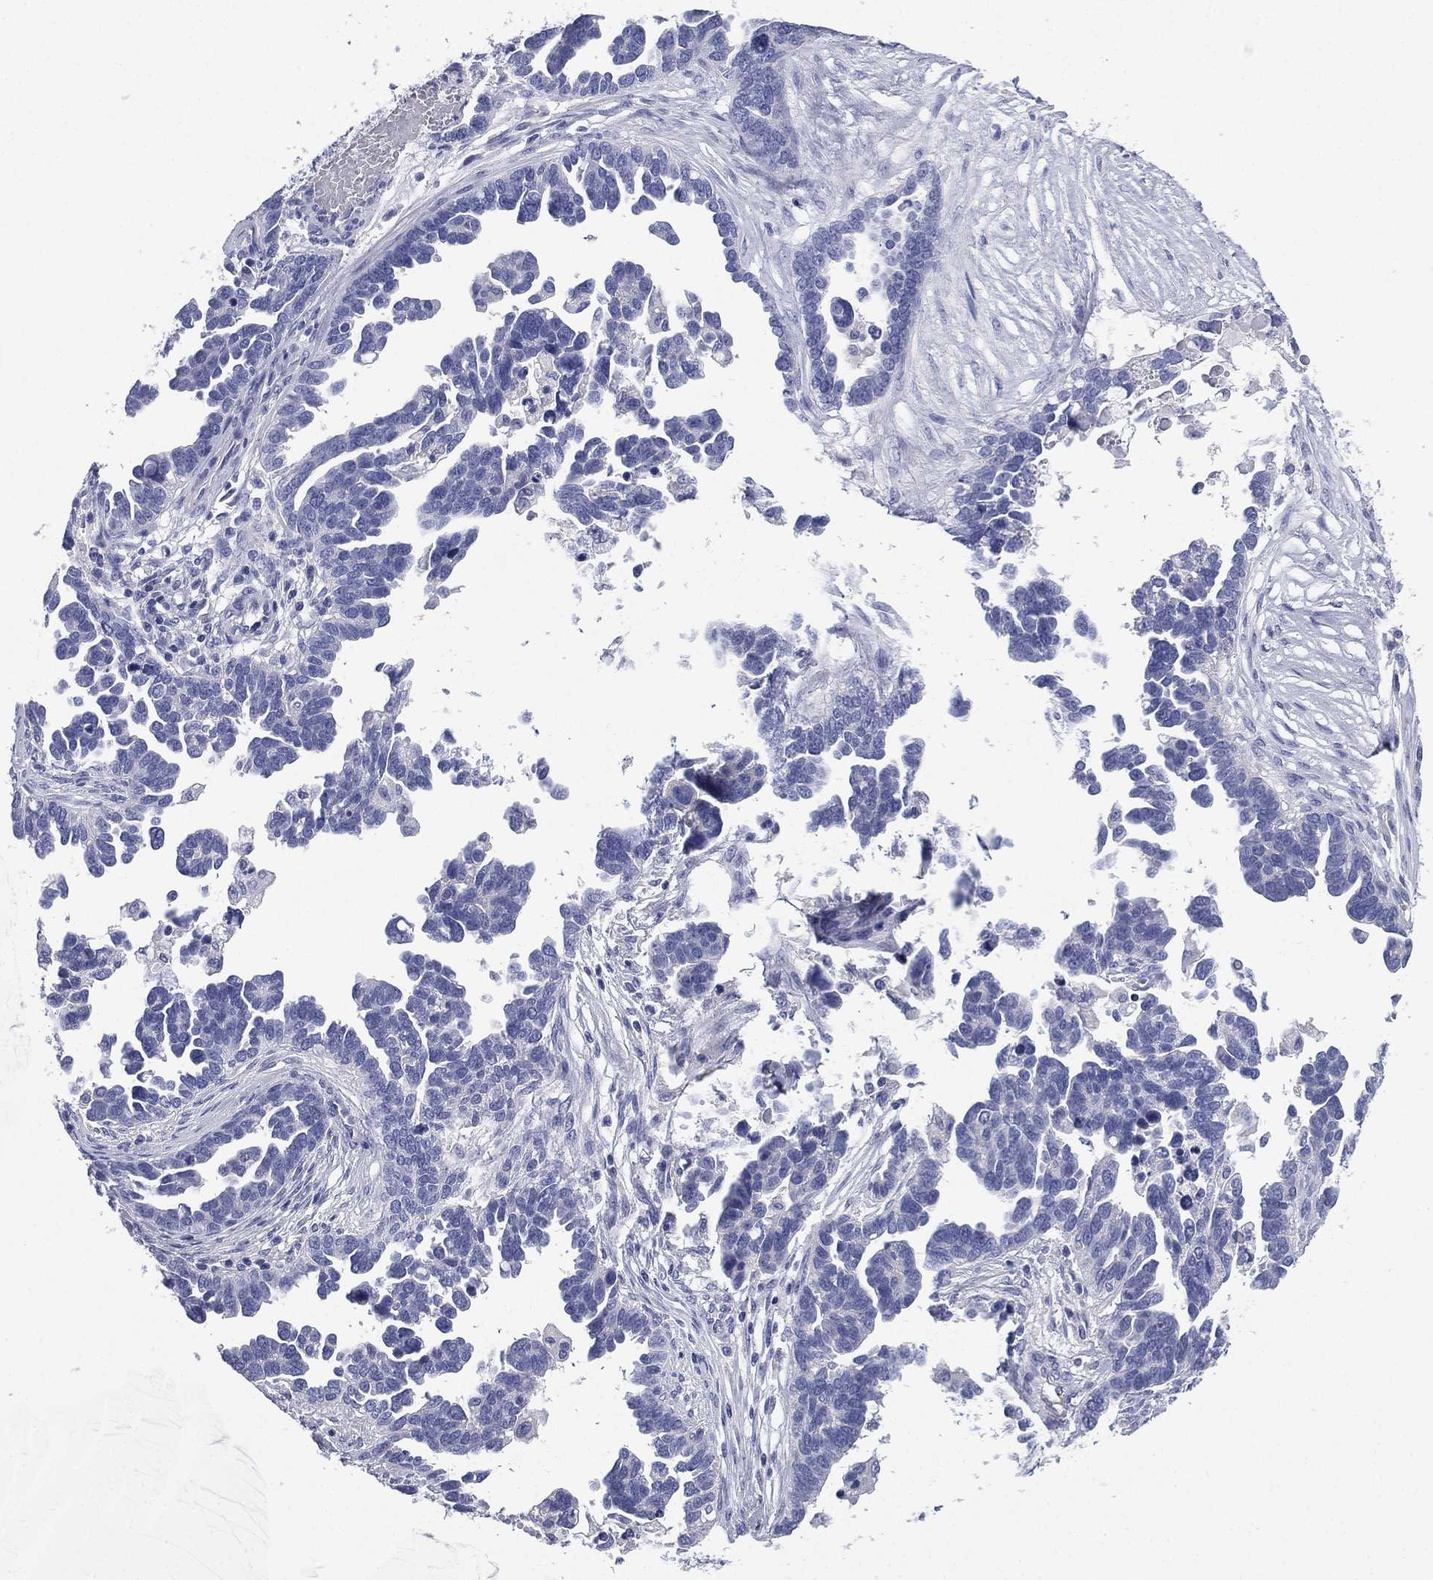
{"staining": {"intensity": "negative", "quantity": "none", "location": "none"}, "tissue": "ovarian cancer", "cell_type": "Tumor cells", "image_type": "cancer", "snomed": [{"axis": "morphology", "description": "Cystadenocarcinoma, serous, NOS"}, {"axis": "topography", "description": "Ovary"}], "caption": "DAB immunohistochemical staining of ovarian cancer (serous cystadenocarcinoma) exhibits no significant staining in tumor cells. Nuclei are stained in blue.", "gene": "FCER2", "patient": {"sex": "female", "age": 54}}